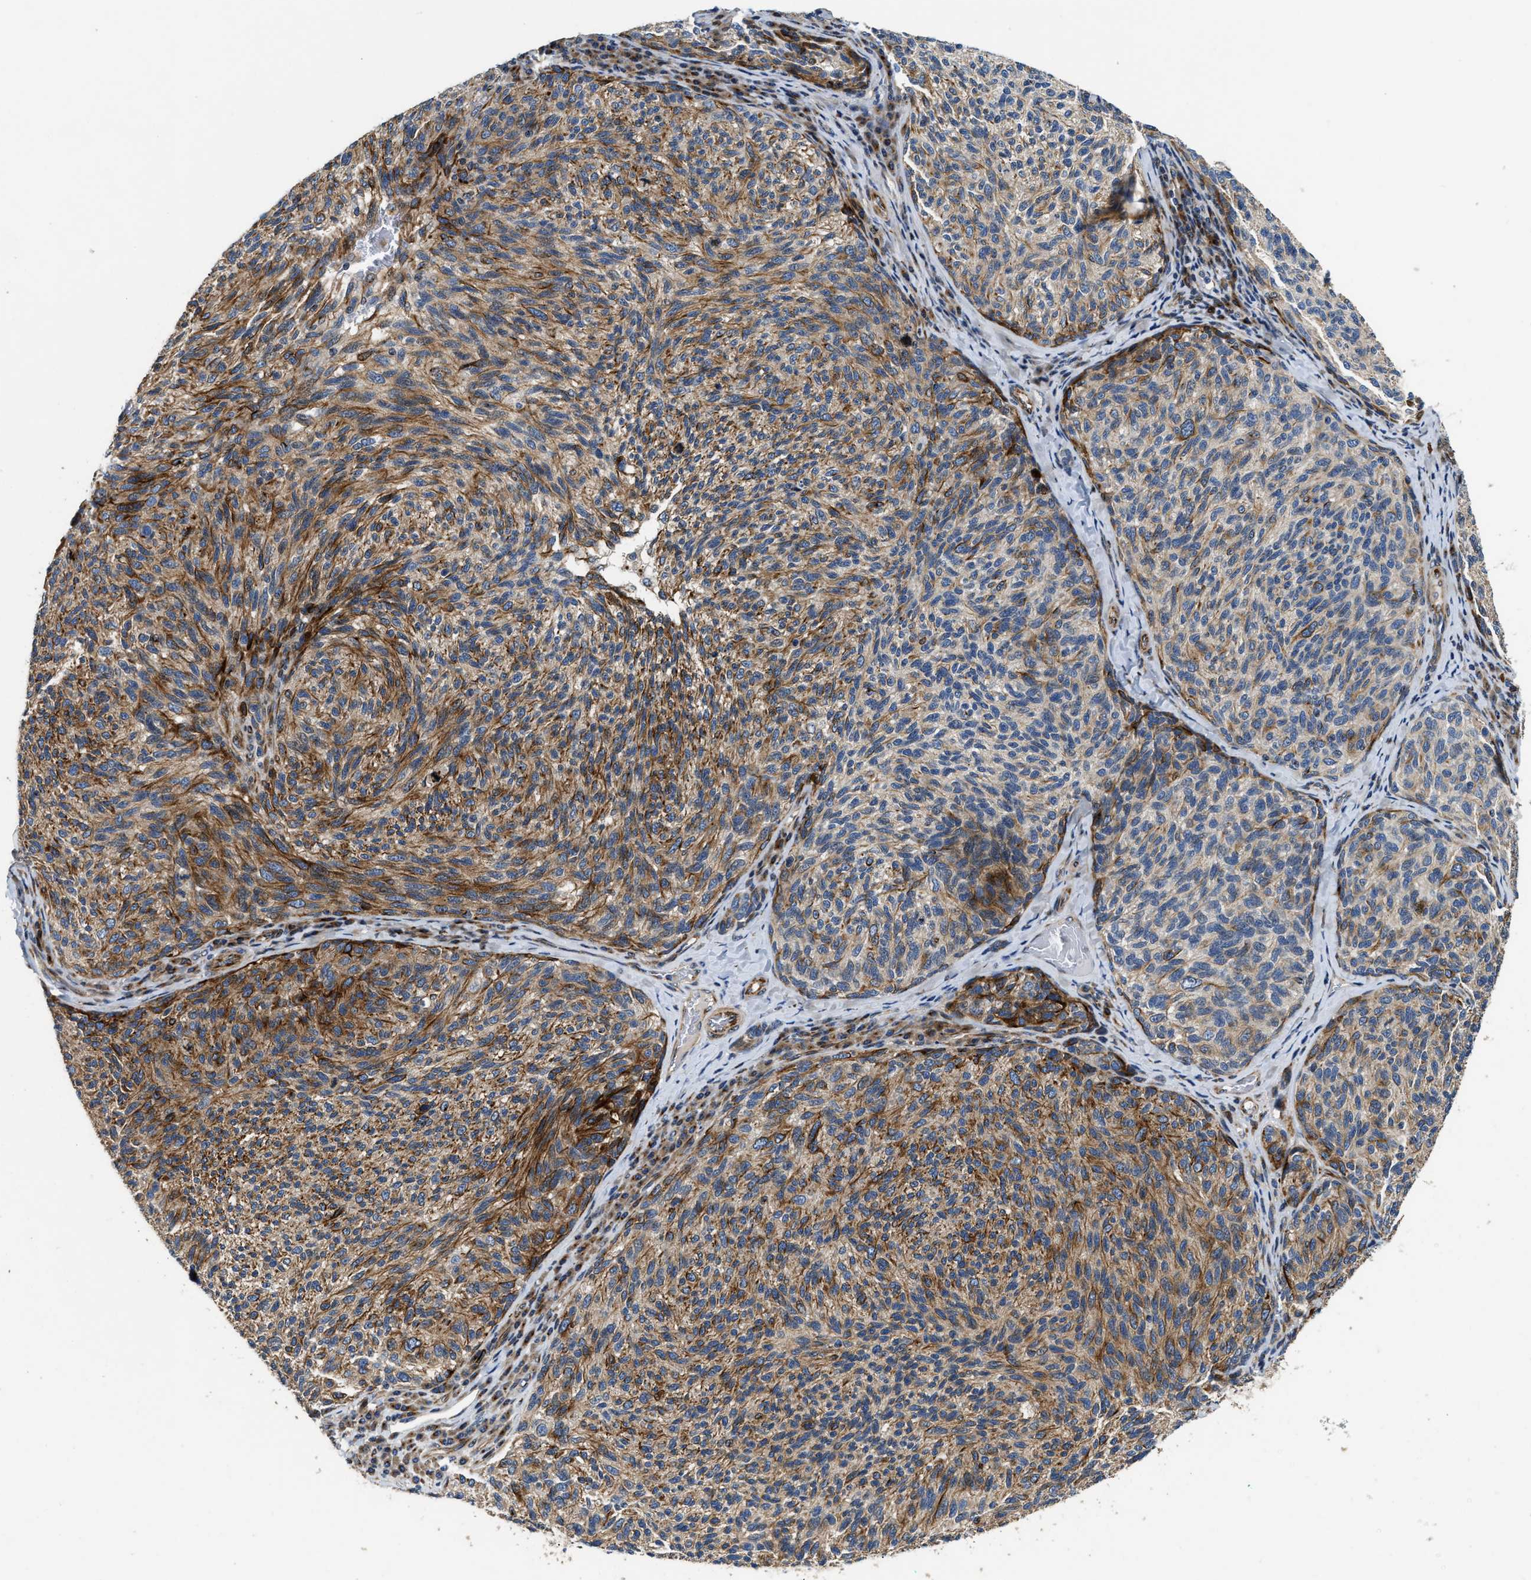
{"staining": {"intensity": "strong", "quantity": ">75%", "location": "cytoplasmic/membranous"}, "tissue": "melanoma", "cell_type": "Tumor cells", "image_type": "cancer", "snomed": [{"axis": "morphology", "description": "Malignant melanoma, NOS"}, {"axis": "topography", "description": "Skin"}], "caption": "Brown immunohistochemical staining in human malignant melanoma exhibits strong cytoplasmic/membranous positivity in approximately >75% of tumor cells. The staining was performed using DAB (3,3'-diaminobenzidine), with brown indicating positive protein expression. Nuclei are stained blue with hematoxylin.", "gene": "IL17RC", "patient": {"sex": "female", "age": 73}}